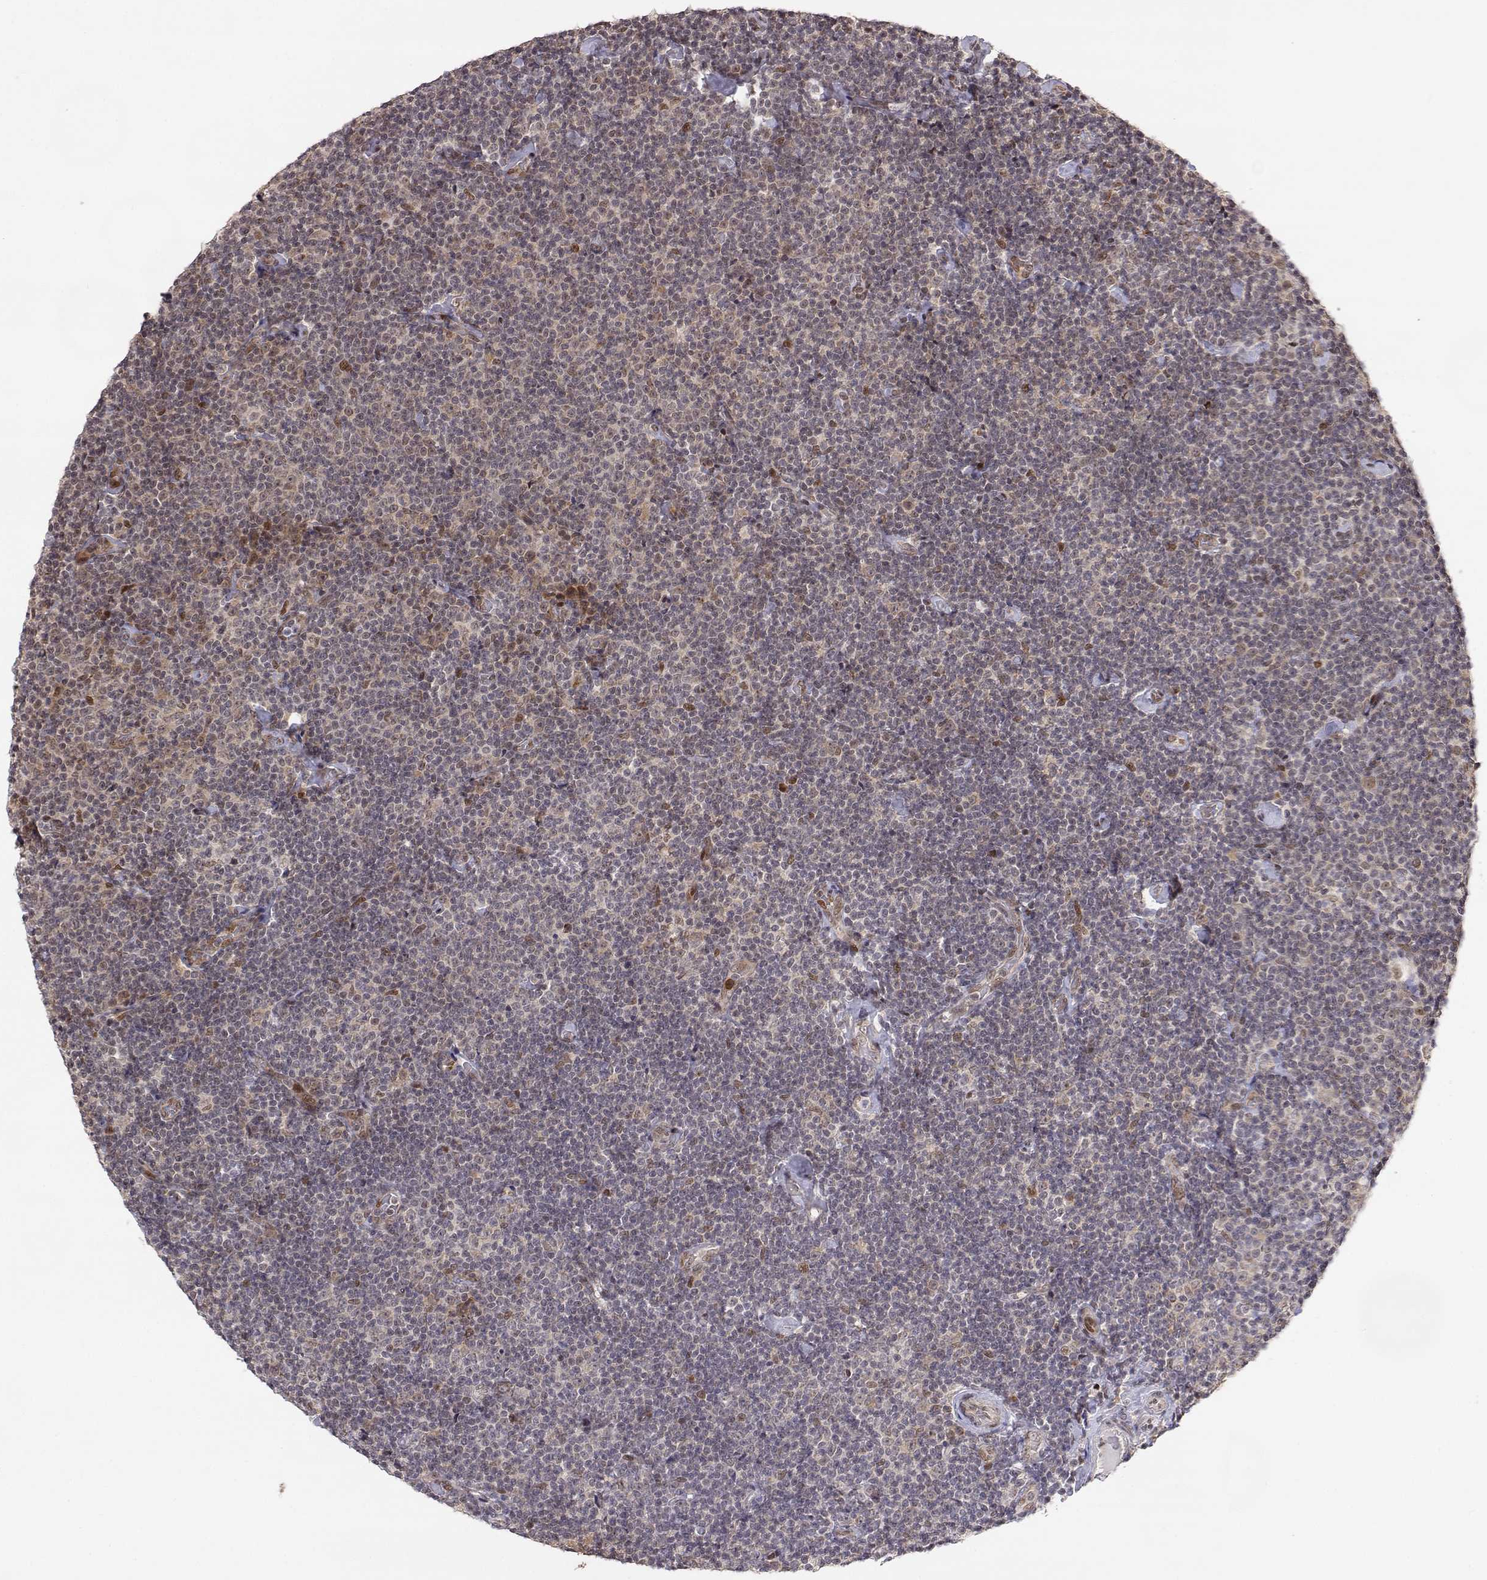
{"staining": {"intensity": "negative", "quantity": "none", "location": "none"}, "tissue": "lymphoma", "cell_type": "Tumor cells", "image_type": "cancer", "snomed": [{"axis": "morphology", "description": "Malignant lymphoma, non-Hodgkin's type, Low grade"}, {"axis": "topography", "description": "Lymph node"}], "caption": "This is a photomicrograph of immunohistochemistry (IHC) staining of low-grade malignant lymphoma, non-Hodgkin's type, which shows no positivity in tumor cells. The staining is performed using DAB (3,3'-diaminobenzidine) brown chromogen with nuclei counter-stained in using hematoxylin.", "gene": "BRCA1", "patient": {"sex": "male", "age": 81}}